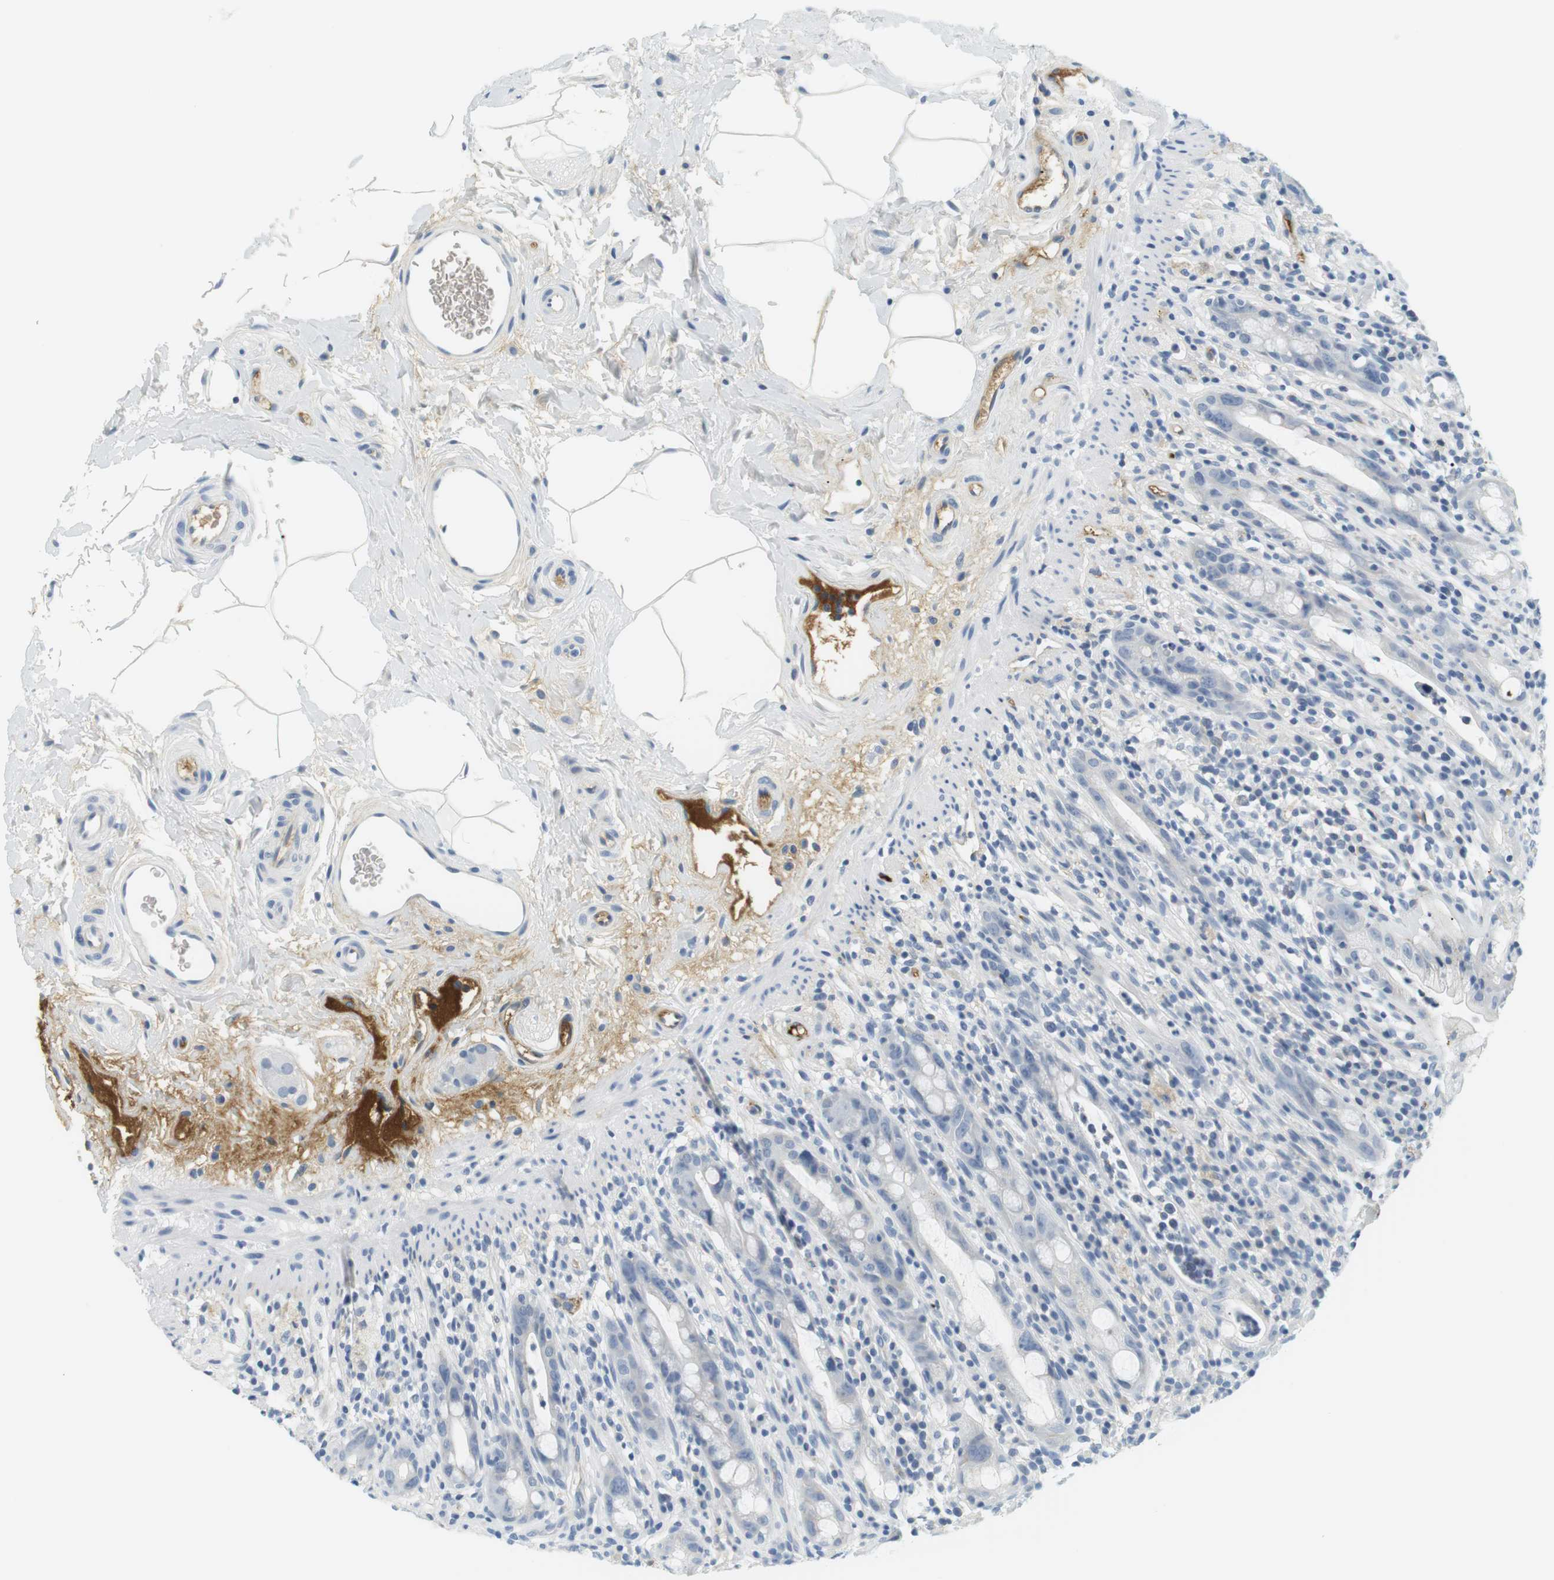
{"staining": {"intensity": "negative", "quantity": "none", "location": "none"}, "tissue": "rectum", "cell_type": "Glandular cells", "image_type": "normal", "snomed": [{"axis": "morphology", "description": "Normal tissue, NOS"}, {"axis": "topography", "description": "Rectum"}], "caption": "The micrograph demonstrates no staining of glandular cells in unremarkable rectum.", "gene": "APOB", "patient": {"sex": "male", "age": 44}}